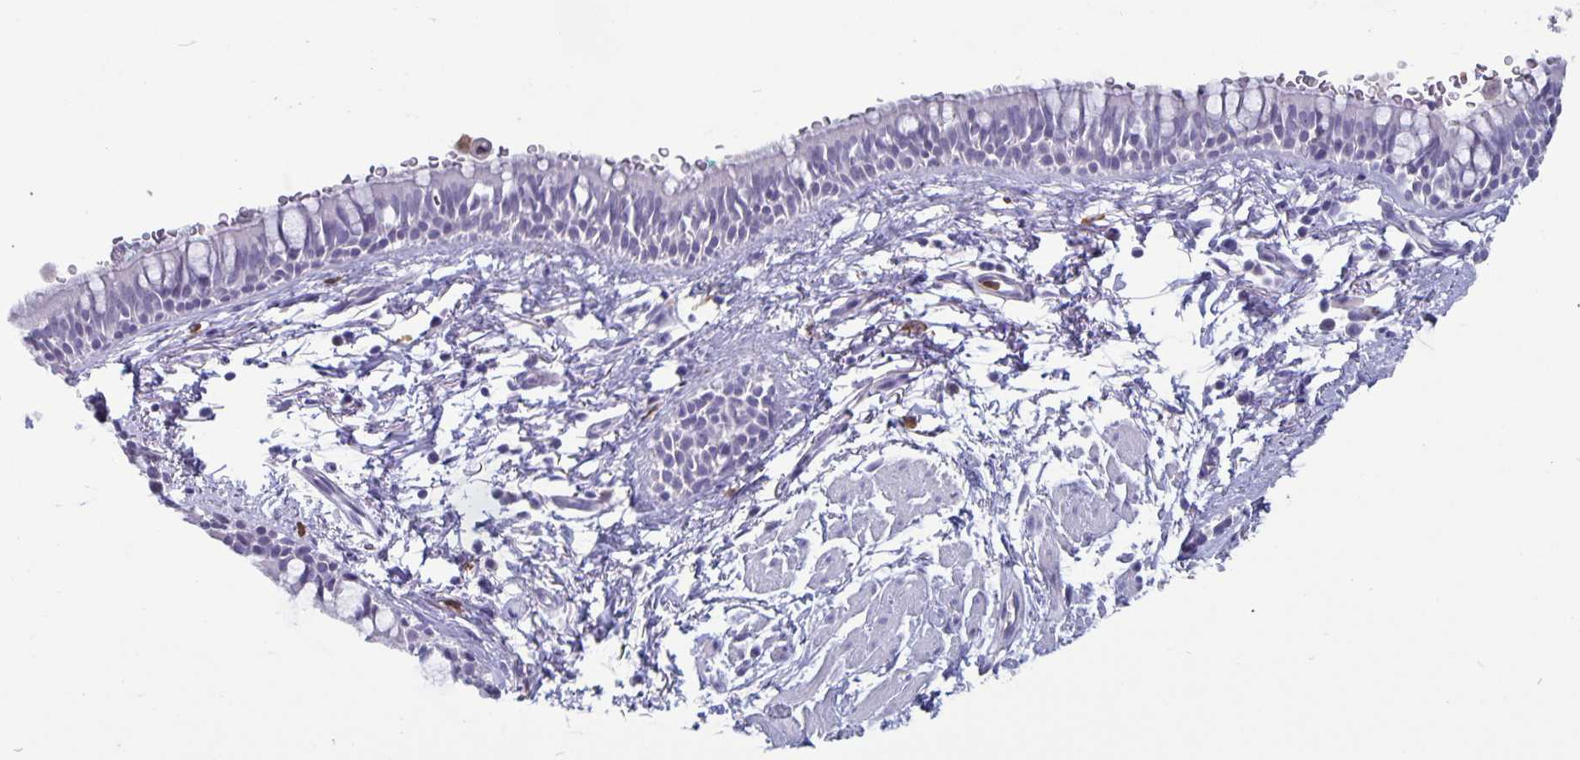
{"staining": {"intensity": "moderate", "quantity": "<25%", "location": "nuclear"}, "tissue": "bronchus", "cell_type": "Respiratory epithelial cells", "image_type": "normal", "snomed": [{"axis": "morphology", "description": "Normal tissue, NOS"}, {"axis": "topography", "description": "Lymph node"}, {"axis": "topography", "description": "Cartilage tissue"}, {"axis": "topography", "description": "Bronchus"}], "caption": "Unremarkable bronchus demonstrates moderate nuclear staining in approximately <25% of respiratory epithelial cells.", "gene": "PLCB3", "patient": {"sex": "female", "age": 70}}